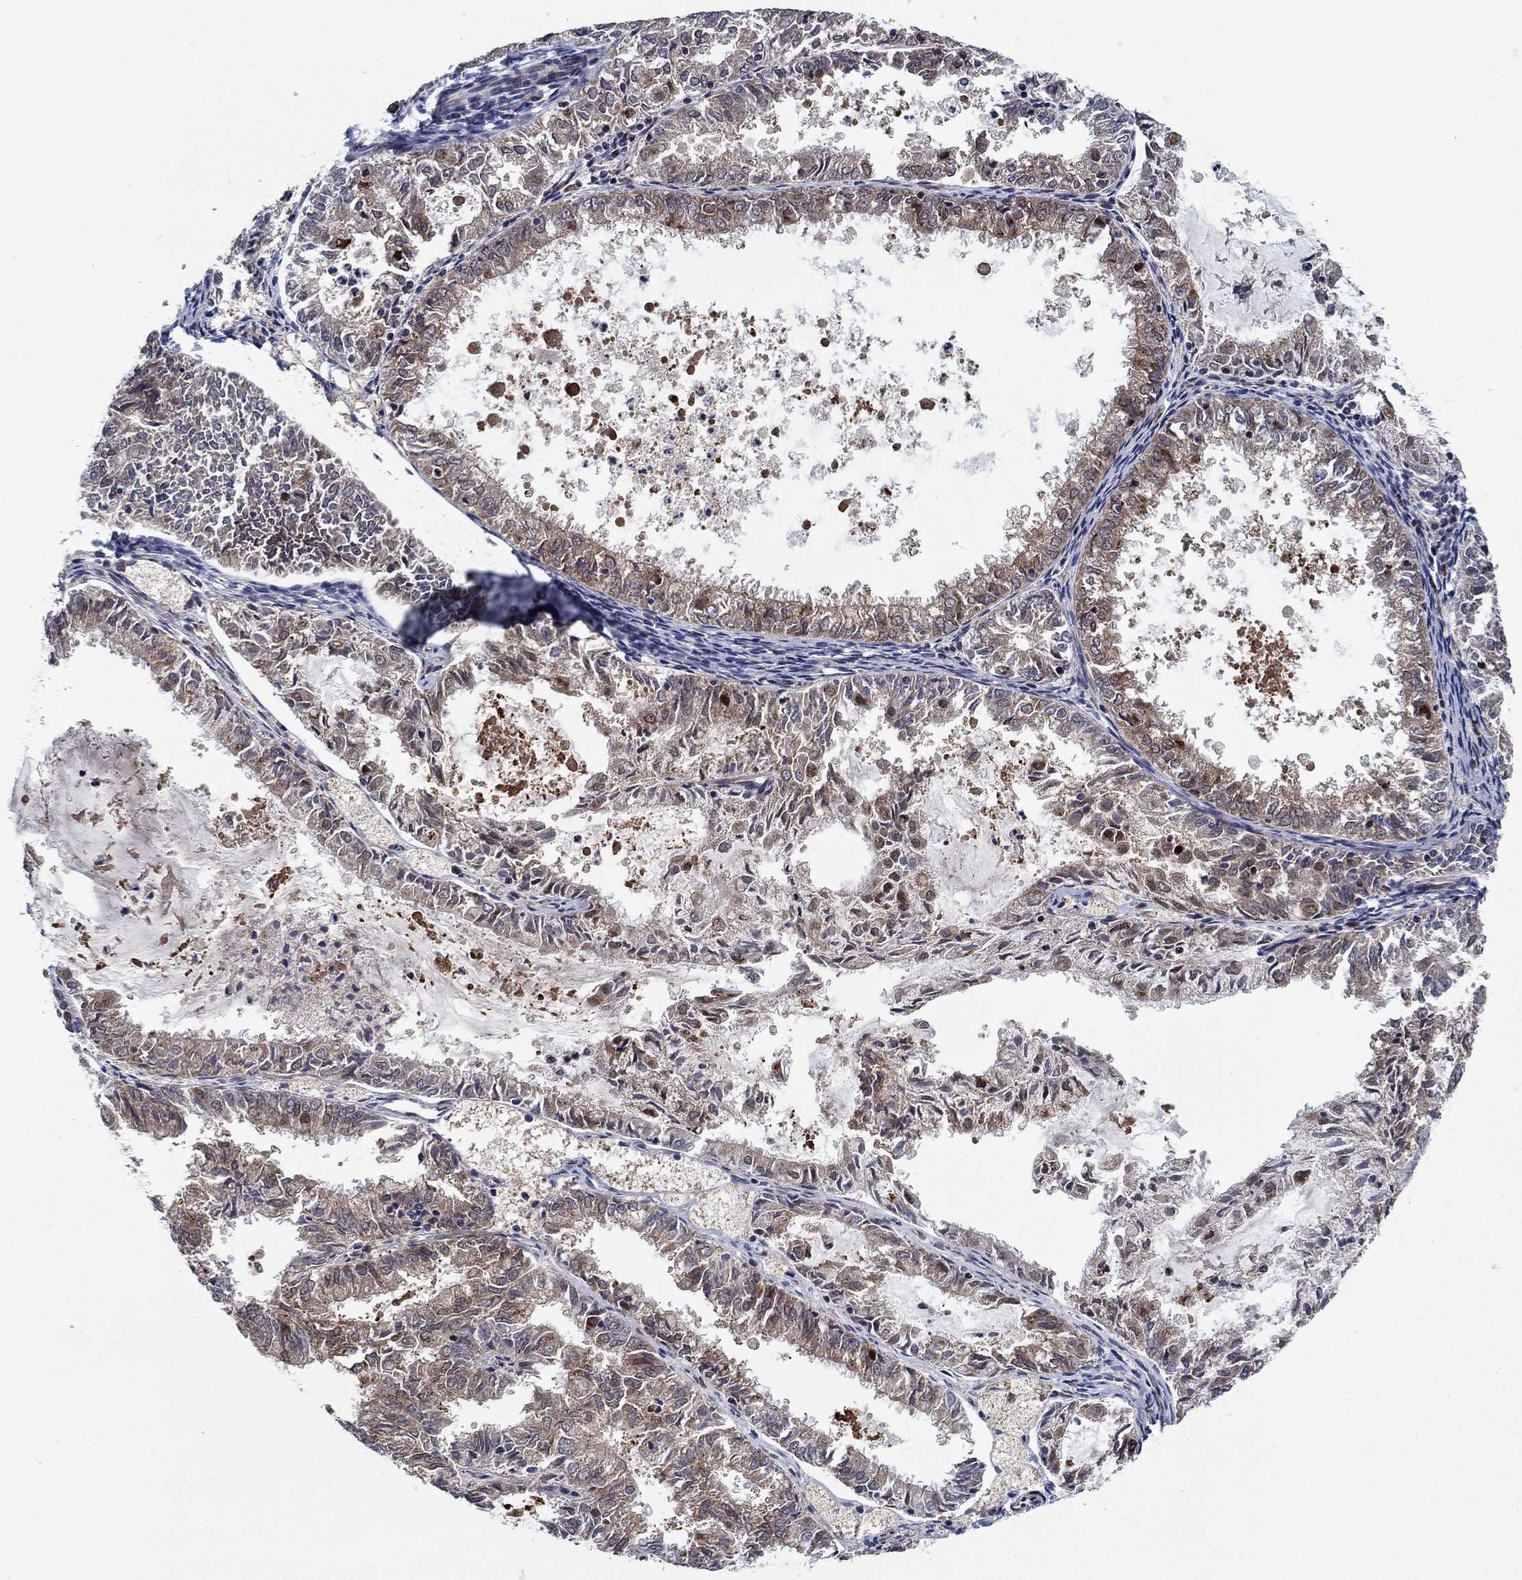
{"staining": {"intensity": "strong", "quantity": "<25%", "location": "cytoplasmic/membranous,nuclear"}, "tissue": "endometrial cancer", "cell_type": "Tumor cells", "image_type": "cancer", "snomed": [{"axis": "morphology", "description": "Adenocarcinoma, NOS"}, {"axis": "topography", "description": "Endometrium"}], "caption": "IHC (DAB) staining of endometrial adenocarcinoma reveals strong cytoplasmic/membranous and nuclear protein positivity in approximately <25% of tumor cells. The protein is stained brown, and the nuclei are stained in blue (DAB (3,3'-diaminobenzidine) IHC with brightfield microscopy, high magnification).", "gene": "PRICKLE4", "patient": {"sex": "female", "age": 57}}